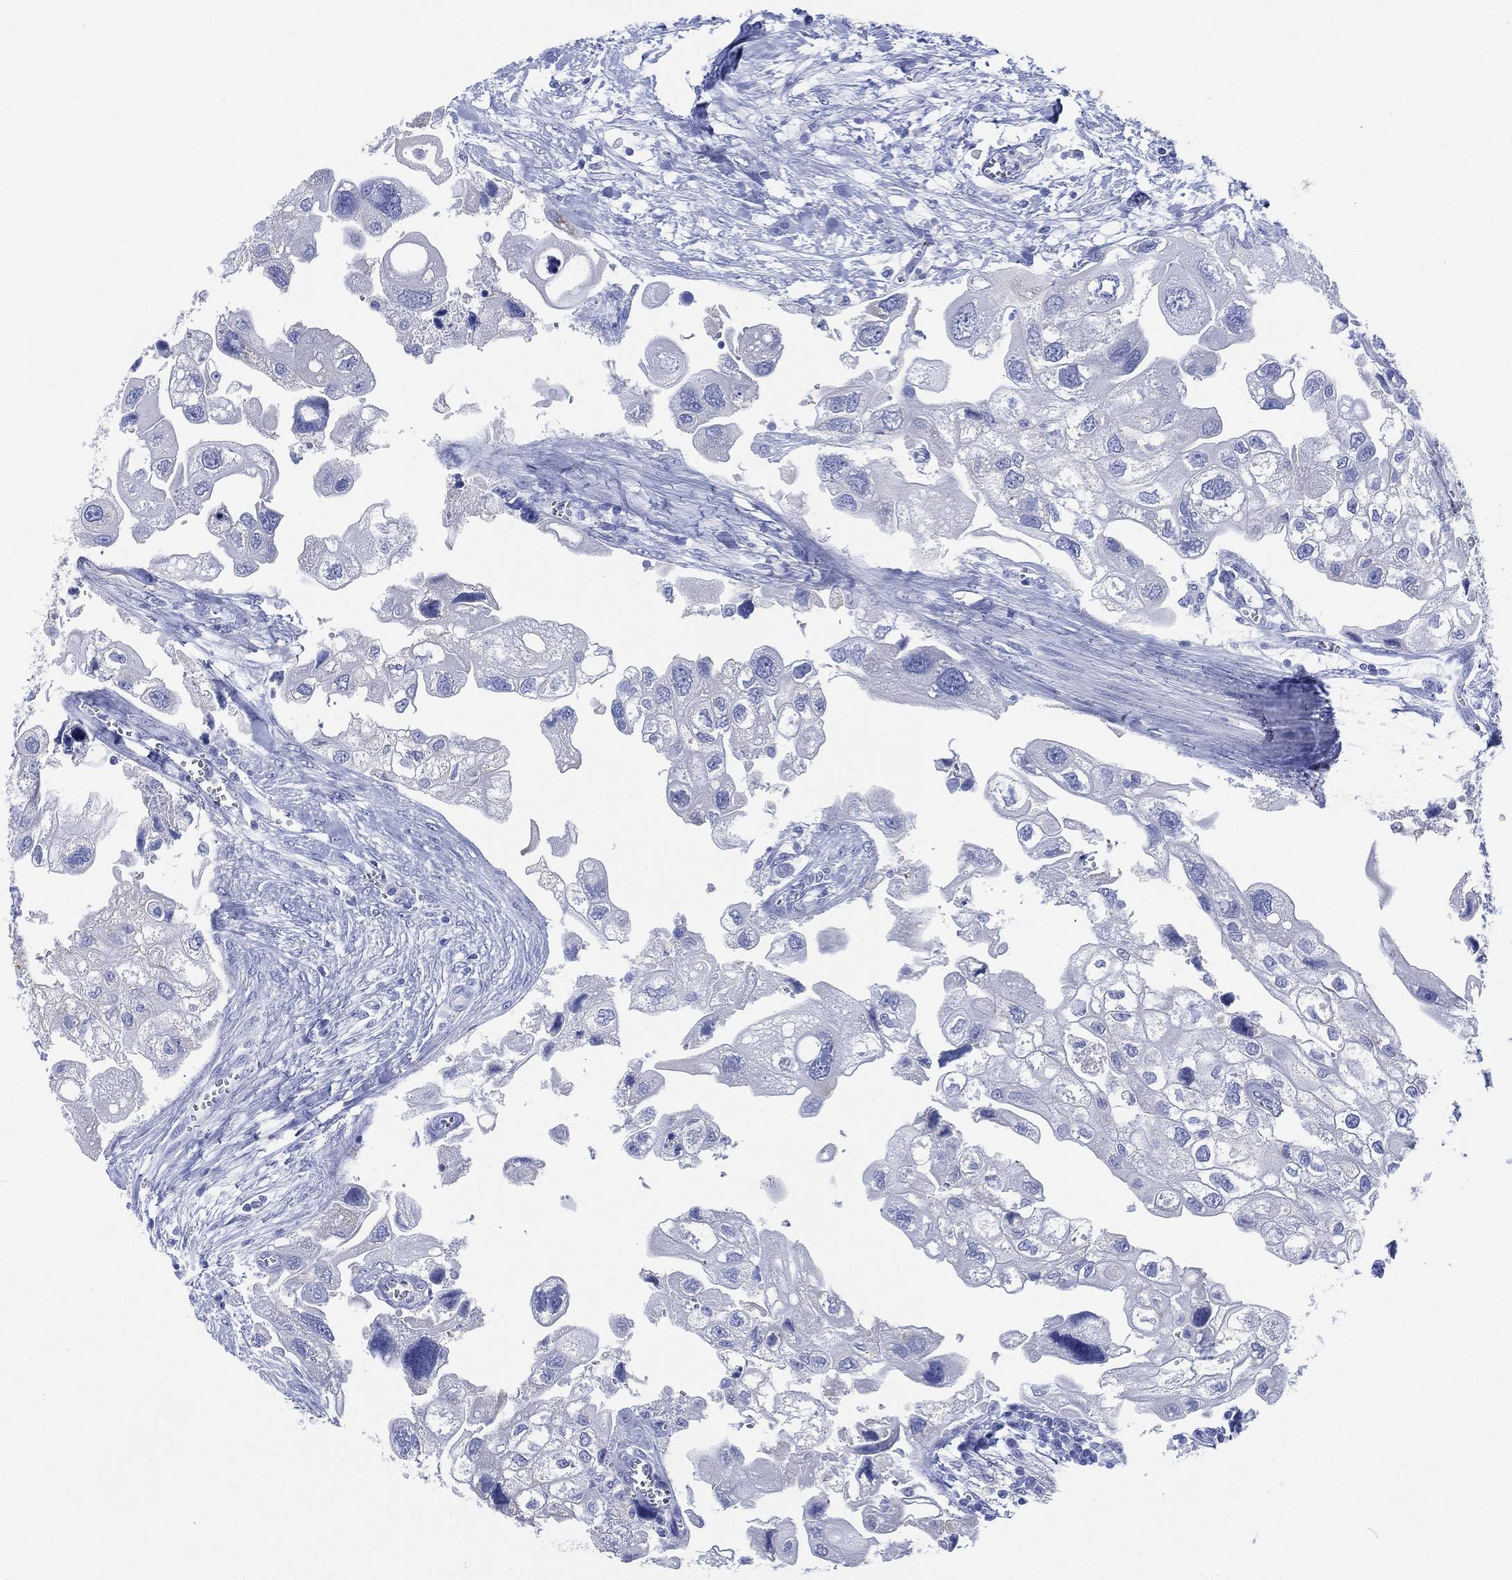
{"staining": {"intensity": "negative", "quantity": "none", "location": "none"}, "tissue": "urothelial cancer", "cell_type": "Tumor cells", "image_type": "cancer", "snomed": [{"axis": "morphology", "description": "Urothelial carcinoma, High grade"}, {"axis": "topography", "description": "Urinary bladder"}], "caption": "DAB (3,3'-diaminobenzidine) immunohistochemical staining of urothelial cancer displays no significant staining in tumor cells. Brightfield microscopy of immunohistochemistry (IHC) stained with DAB (brown) and hematoxylin (blue), captured at high magnification.", "gene": "SLC9C2", "patient": {"sex": "male", "age": 59}}